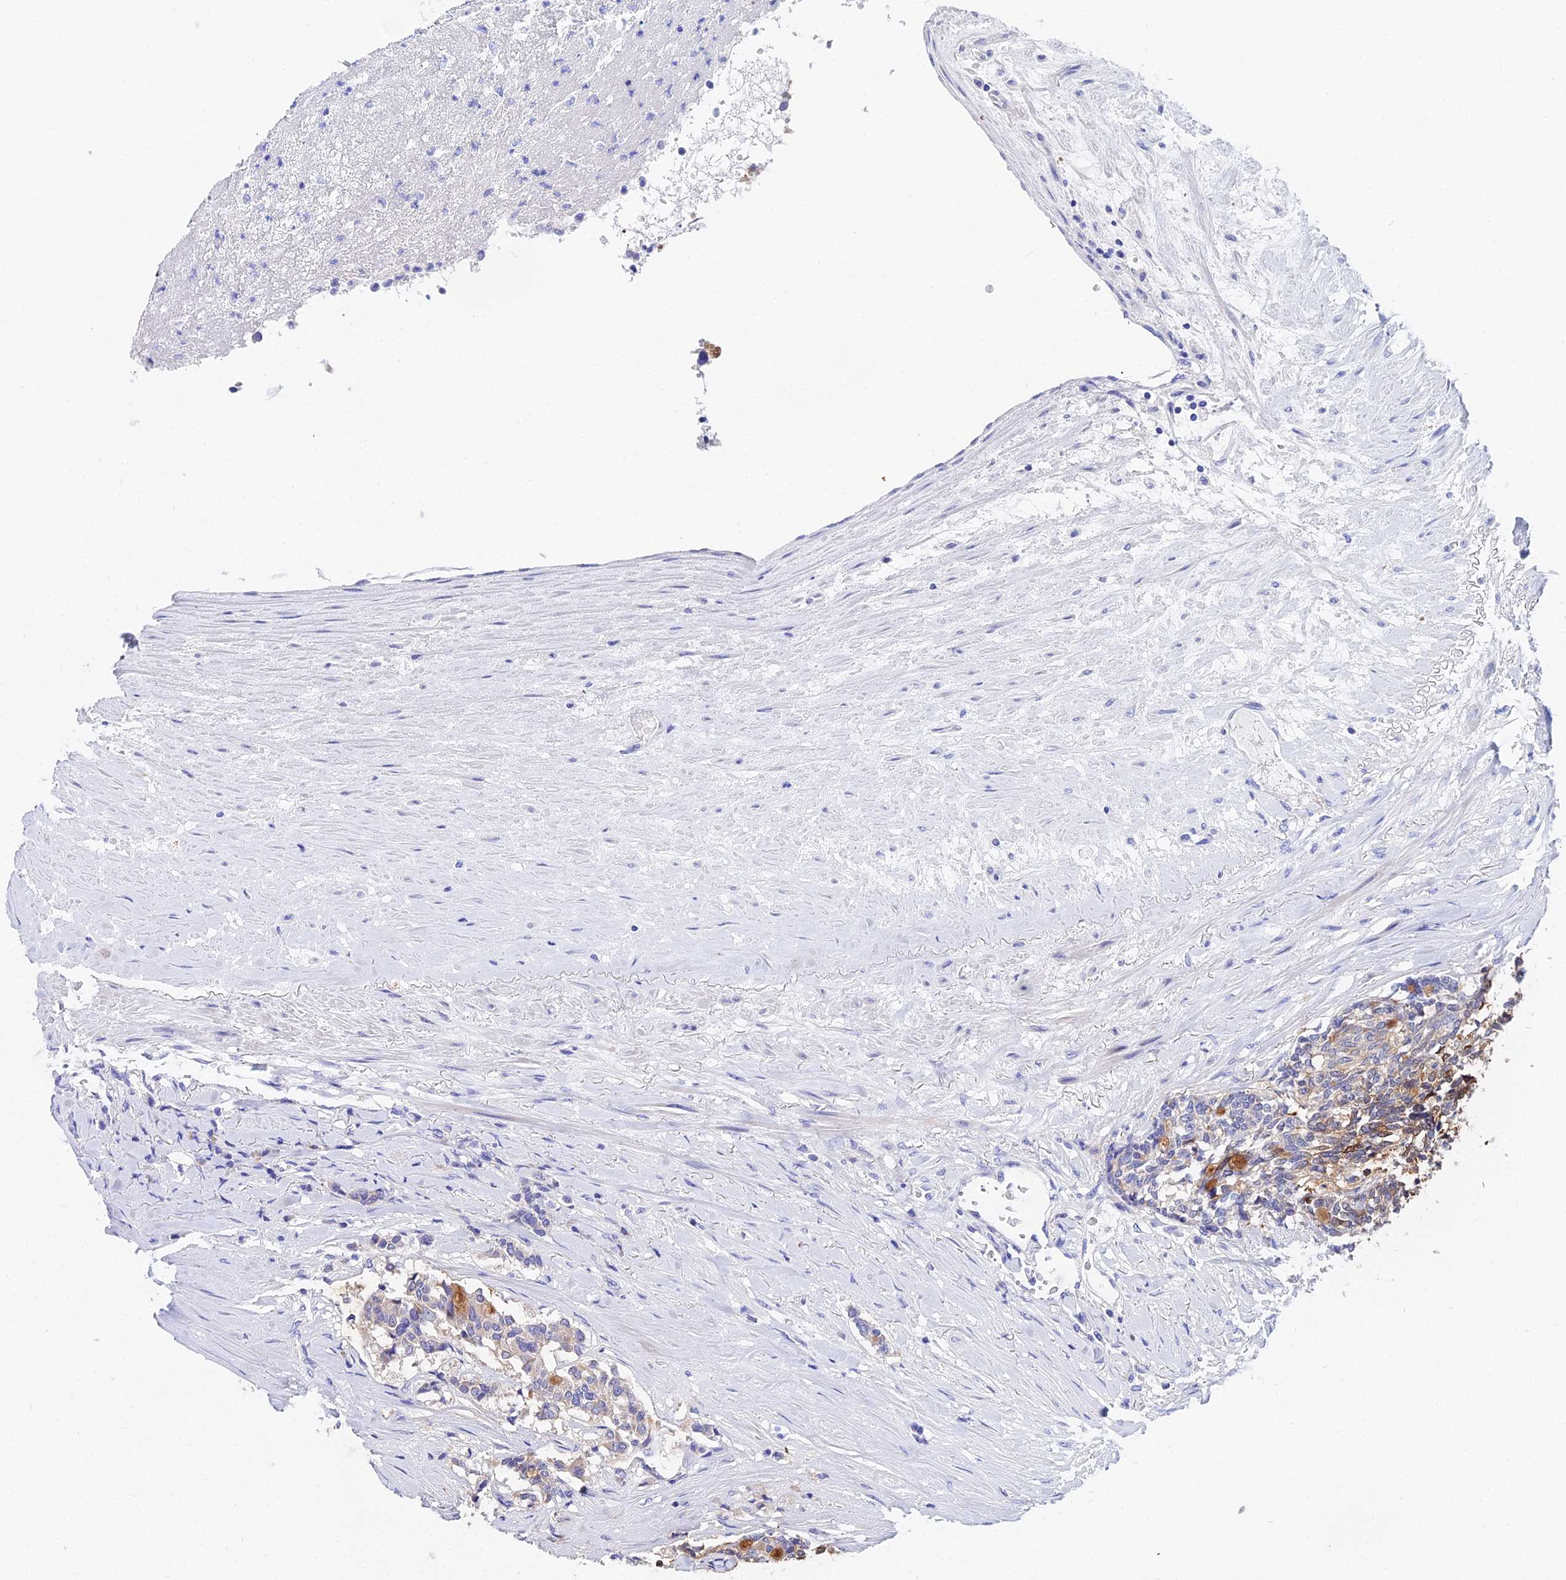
{"staining": {"intensity": "moderate", "quantity": "25%-75%", "location": "cytoplasmic/membranous"}, "tissue": "carcinoid", "cell_type": "Tumor cells", "image_type": "cancer", "snomed": [{"axis": "morphology", "description": "Carcinoid, malignant, NOS"}, {"axis": "topography", "description": "Pancreas"}], "caption": "A high-resolution image shows immunohistochemistry (IHC) staining of carcinoid, which shows moderate cytoplasmic/membranous staining in about 25%-75% of tumor cells.", "gene": "CEP41", "patient": {"sex": "female", "age": 54}}